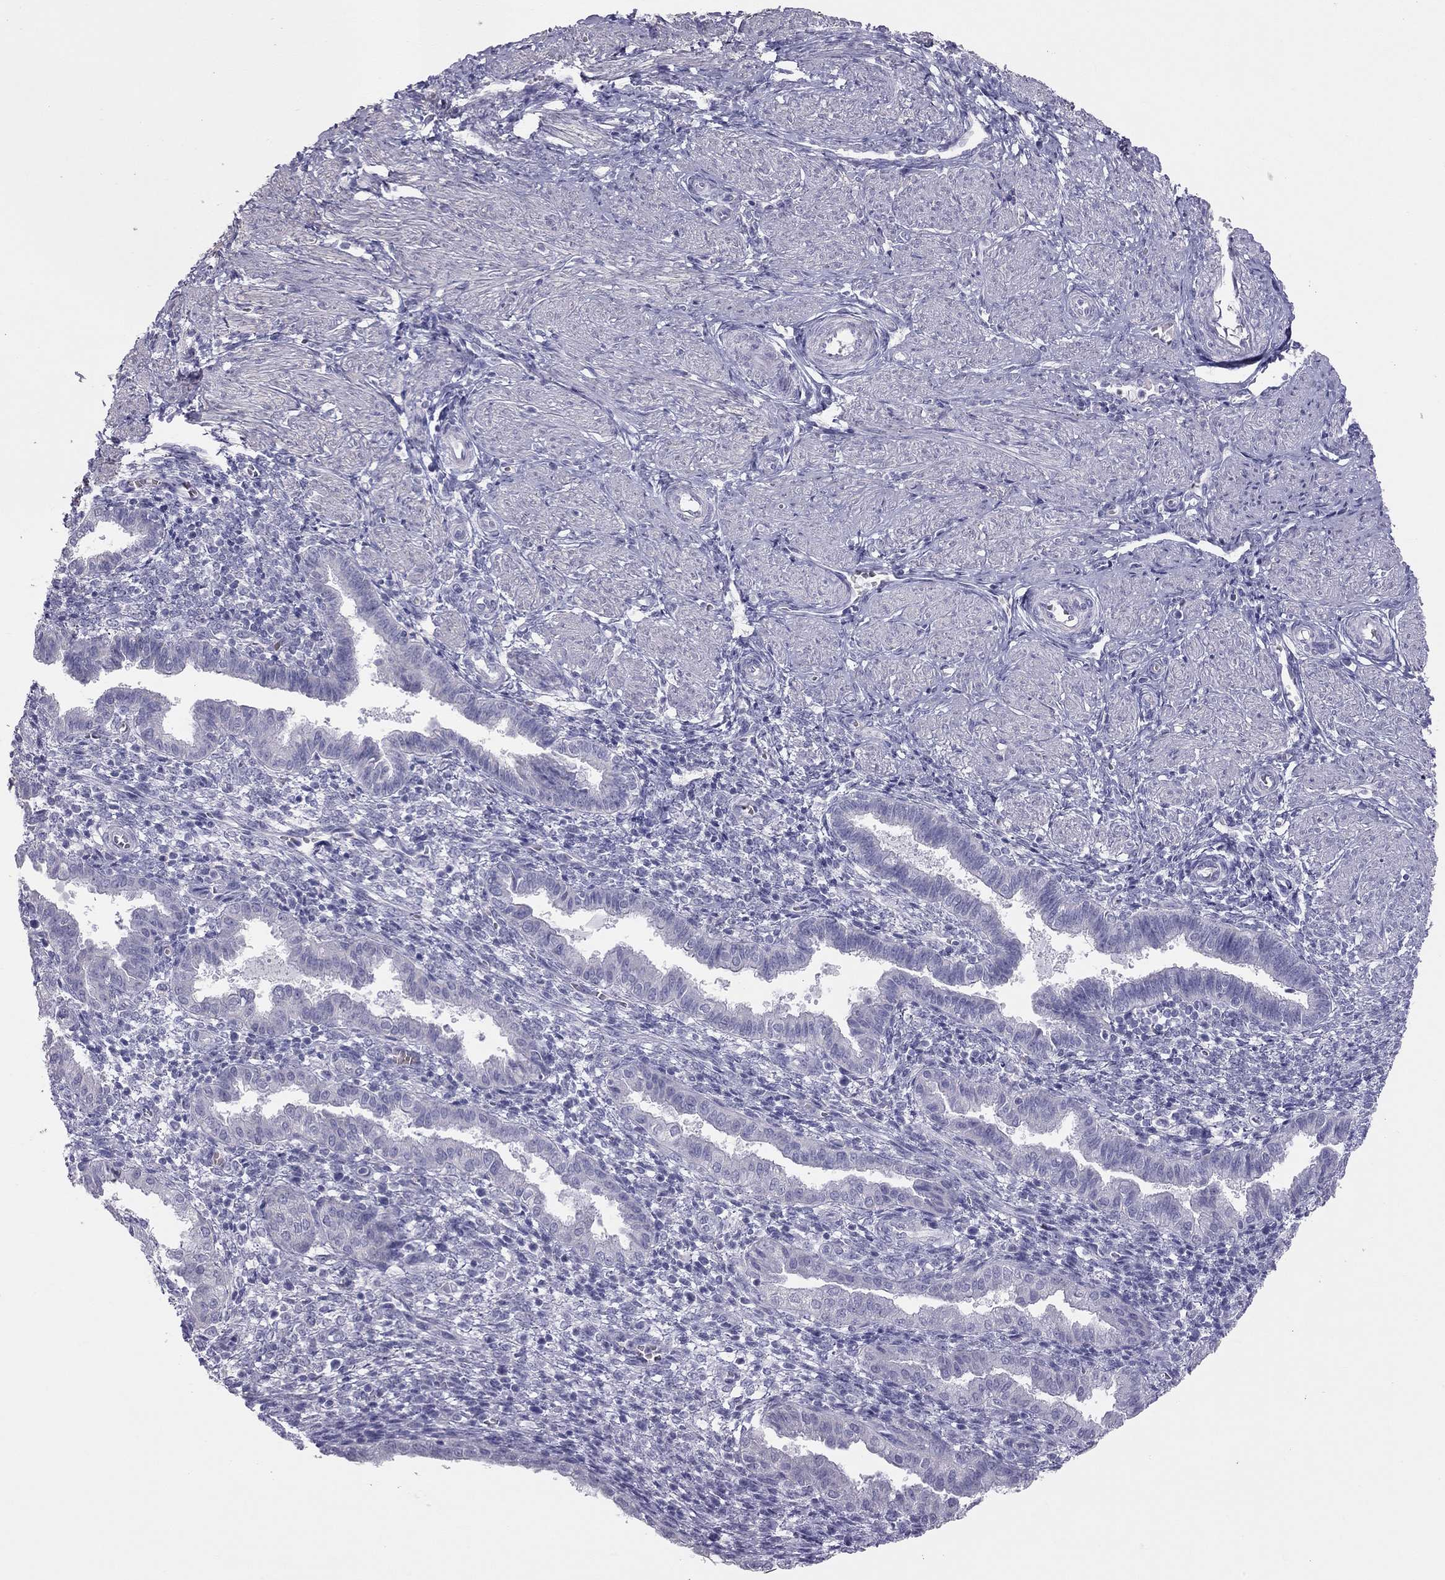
{"staining": {"intensity": "negative", "quantity": "none", "location": "none"}, "tissue": "endometrium", "cell_type": "Cells in endometrial stroma", "image_type": "normal", "snomed": [{"axis": "morphology", "description": "Normal tissue, NOS"}, {"axis": "topography", "description": "Endometrium"}], "caption": "High magnification brightfield microscopy of normal endometrium stained with DAB (brown) and counterstained with hematoxylin (blue): cells in endometrial stroma show no significant staining.", "gene": "SPATA12", "patient": {"sex": "female", "age": 37}}